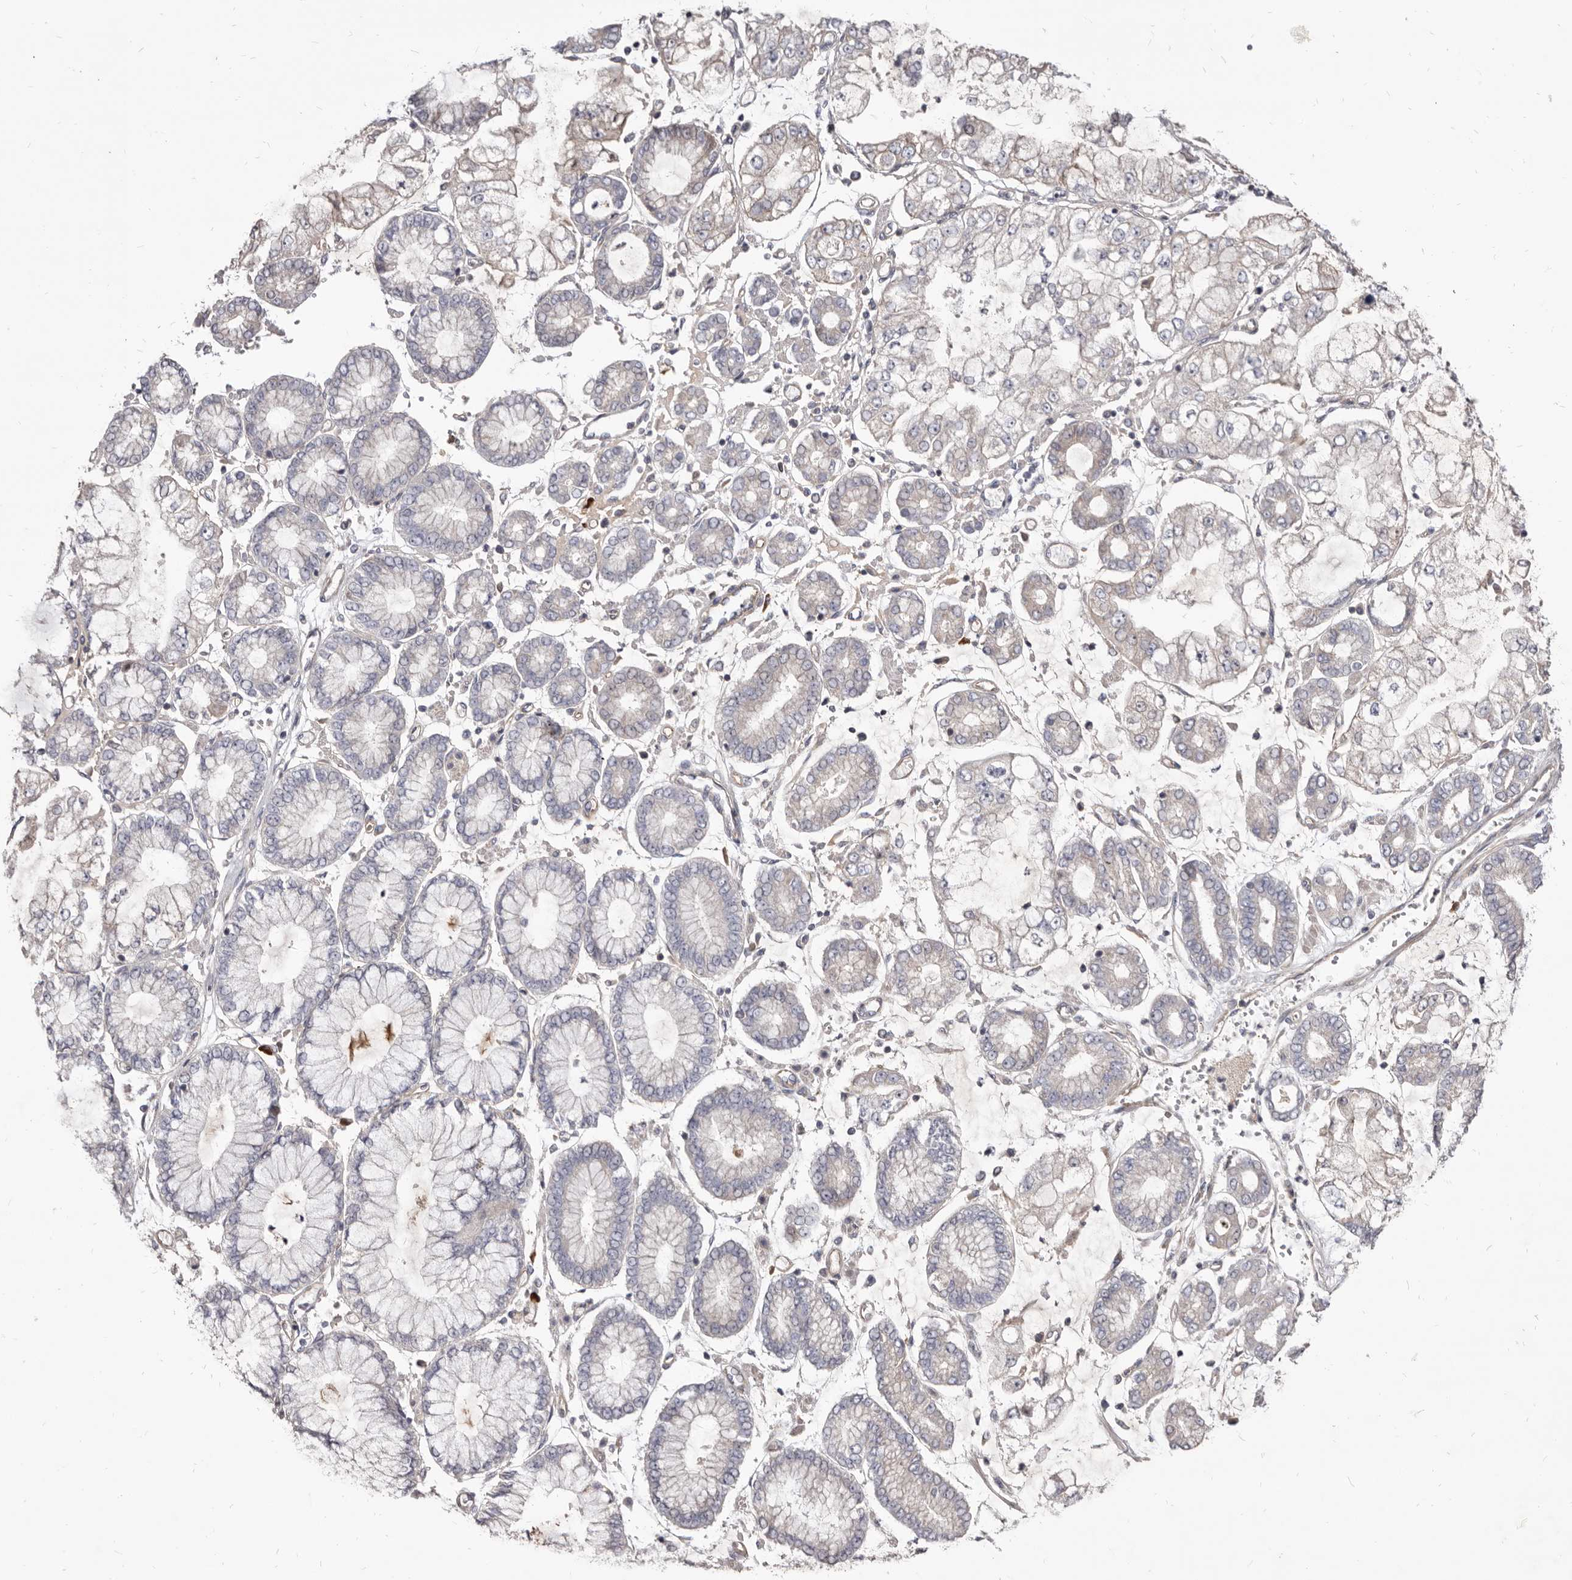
{"staining": {"intensity": "weak", "quantity": "<25%", "location": "cytoplasmic/membranous"}, "tissue": "stomach cancer", "cell_type": "Tumor cells", "image_type": "cancer", "snomed": [{"axis": "morphology", "description": "Adenocarcinoma, NOS"}, {"axis": "topography", "description": "Stomach"}], "caption": "An image of stomach adenocarcinoma stained for a protein exhibits no brown staining in tumor cells.", "gene": "FAS", "patient": {"sex": "male", "age": 76}}